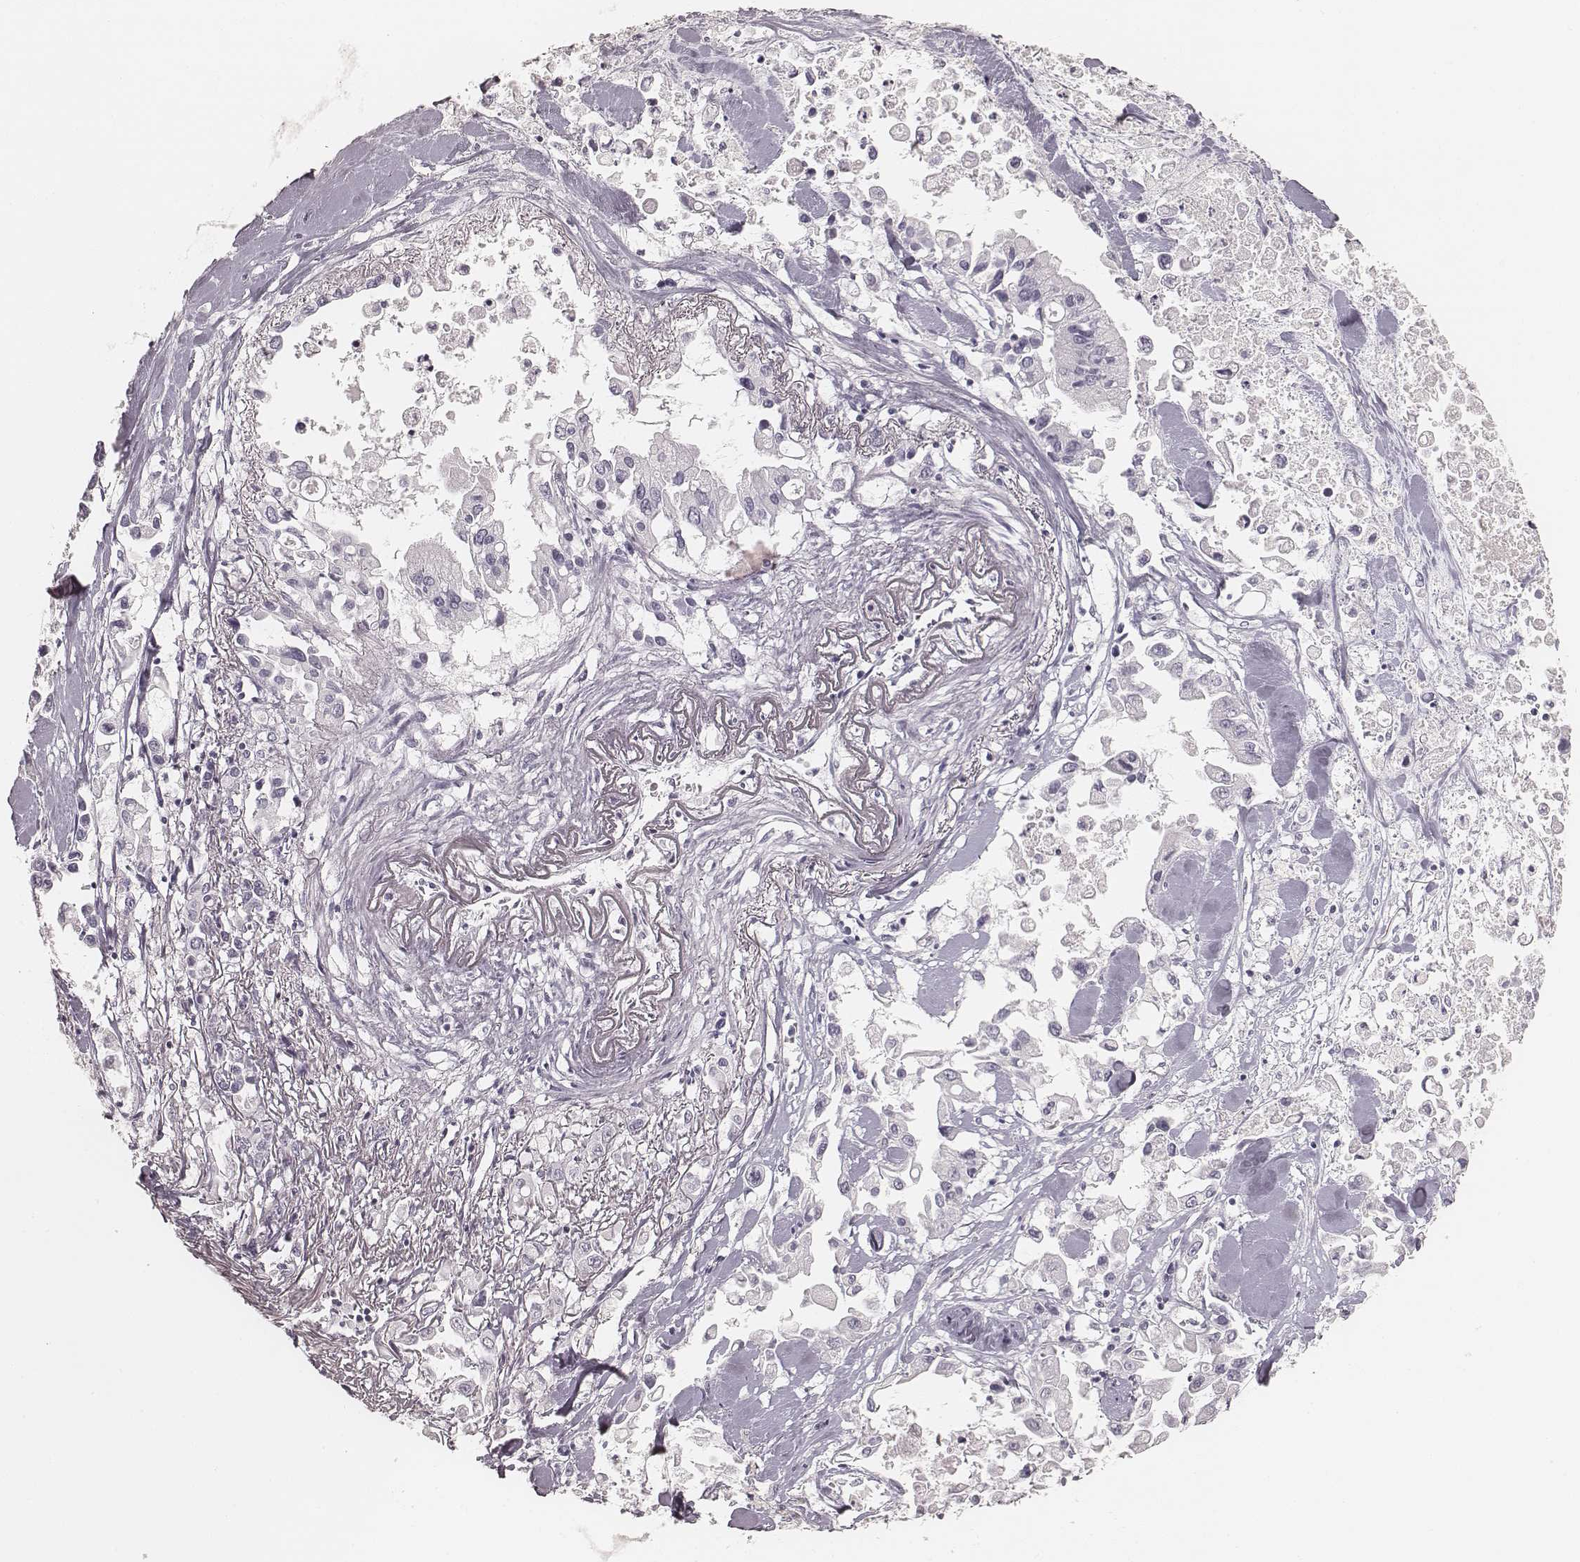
{"staining": {"intensity": "negative", "quantity": "none", "location": "none"}, "tissue": "pancreatic cancer", "cell_type": "Tumor cells", "image_type": "cancer", "snomed": [{"axis": "morphology", "description": "Adenocarcinoma, NOS"}, {"axis": "topography", "description": "Pancreas"}], "caption": "Protein analysis of pancreatic cancer demonstrates no significant expression in tumor cells.", "gene": "KRT72", "patient": {"sex": "female", "age": 83}}